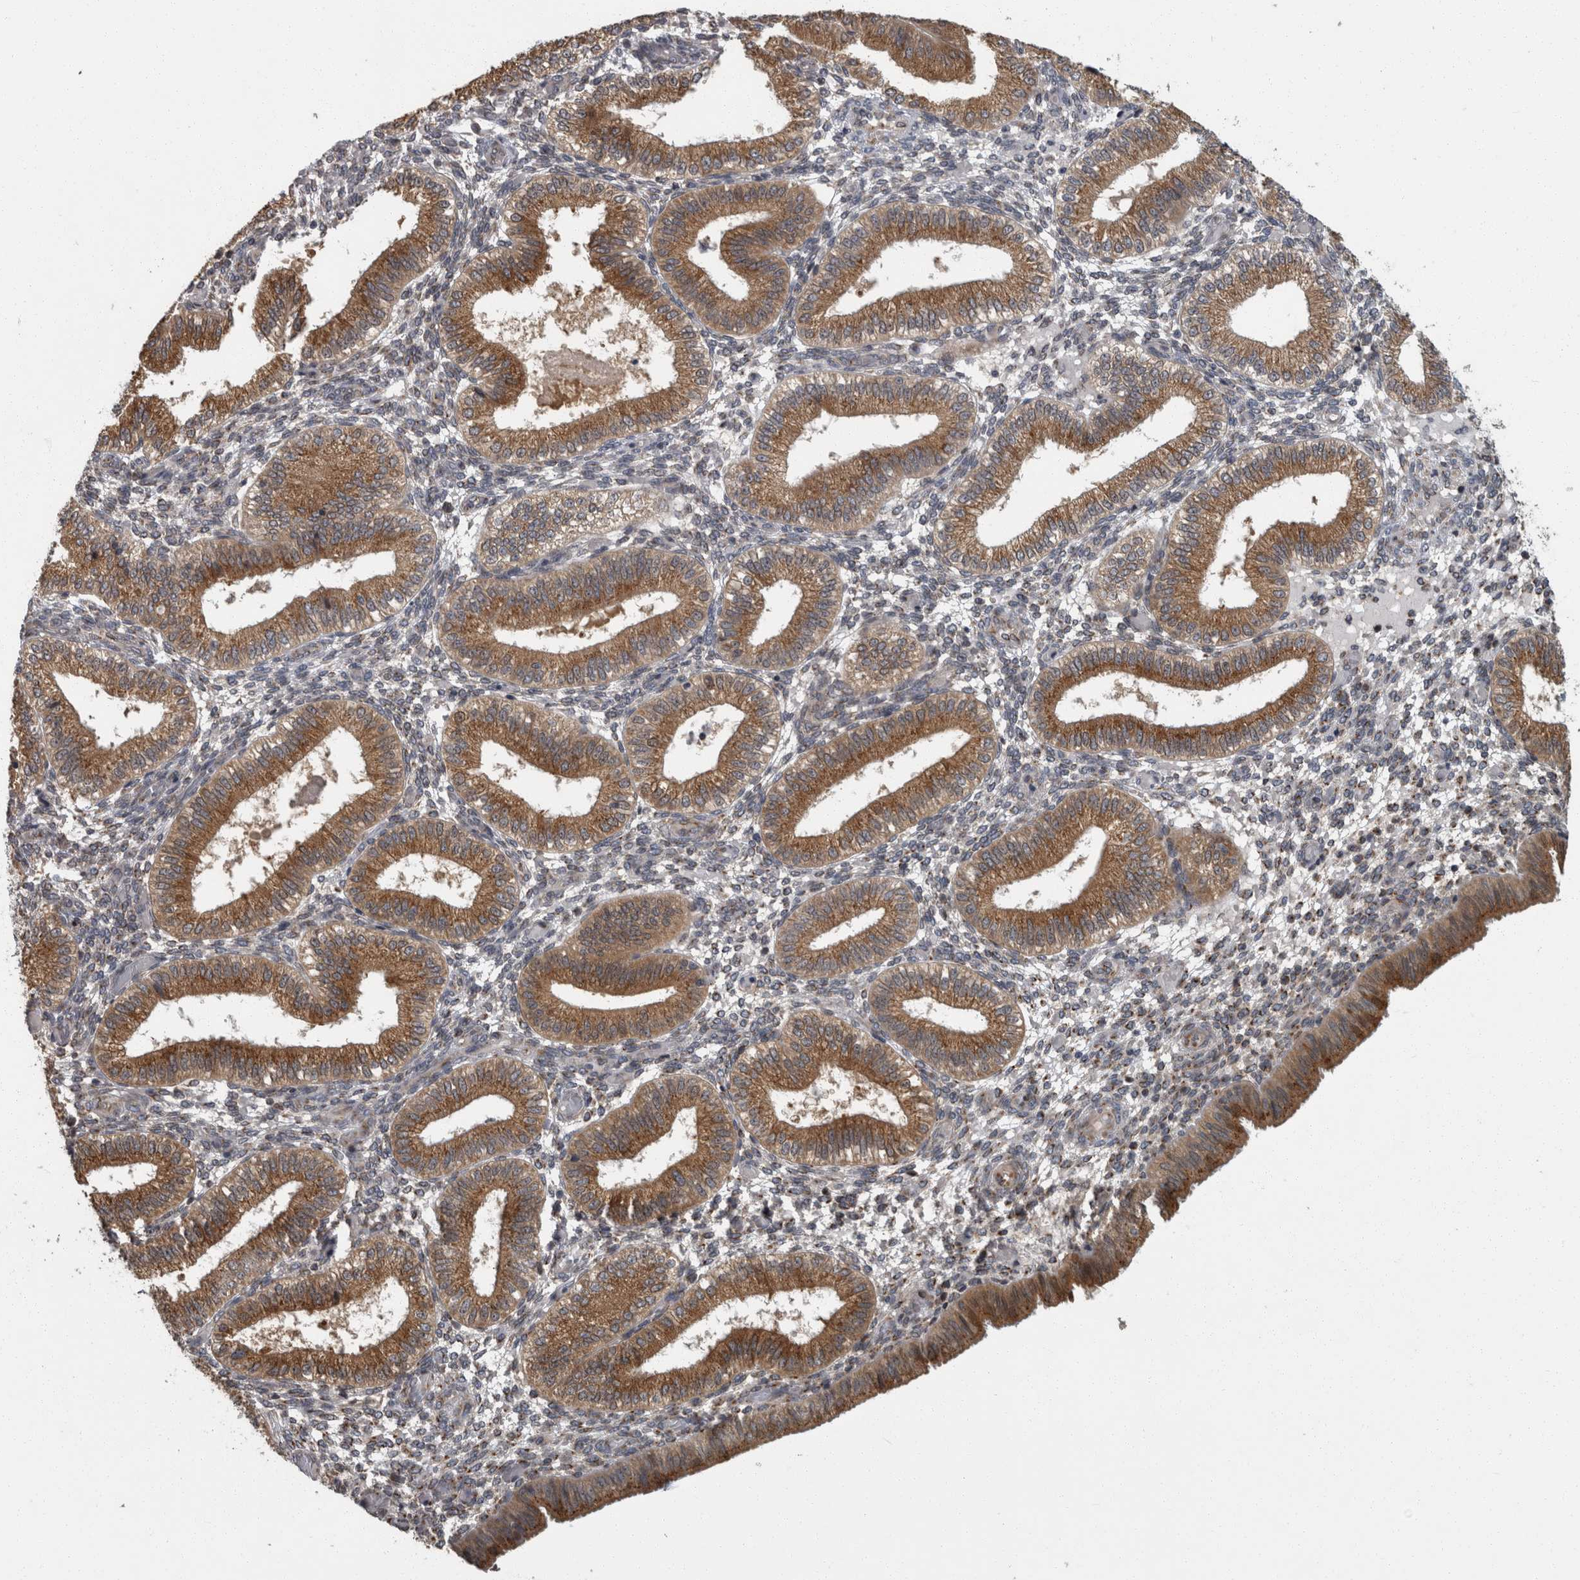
{"staining": {"intensity": "weak", "quantity": "25%-75%", "location": "cytoplasmic/membranous"}, "tissue": "endometrium", "cell_type": "Cells in endometrial stroma", "image_type": "normal", "snomed": [{"axis": "morphology", "description": "Normal tissue, NOS"}, {"axis": "topography", "description": "Endometrium"}], "caption": "Immunohistochemical staining of benign human endometrium exhibits low levels of weak cytoplasmic/membranous staining in about 25%-75% of cells in endometrial stroma. (IHC, brightfield microscopy, high magnification).", "gene": "LMAN2L", "patient": {"sex": "female", "age": 39}}